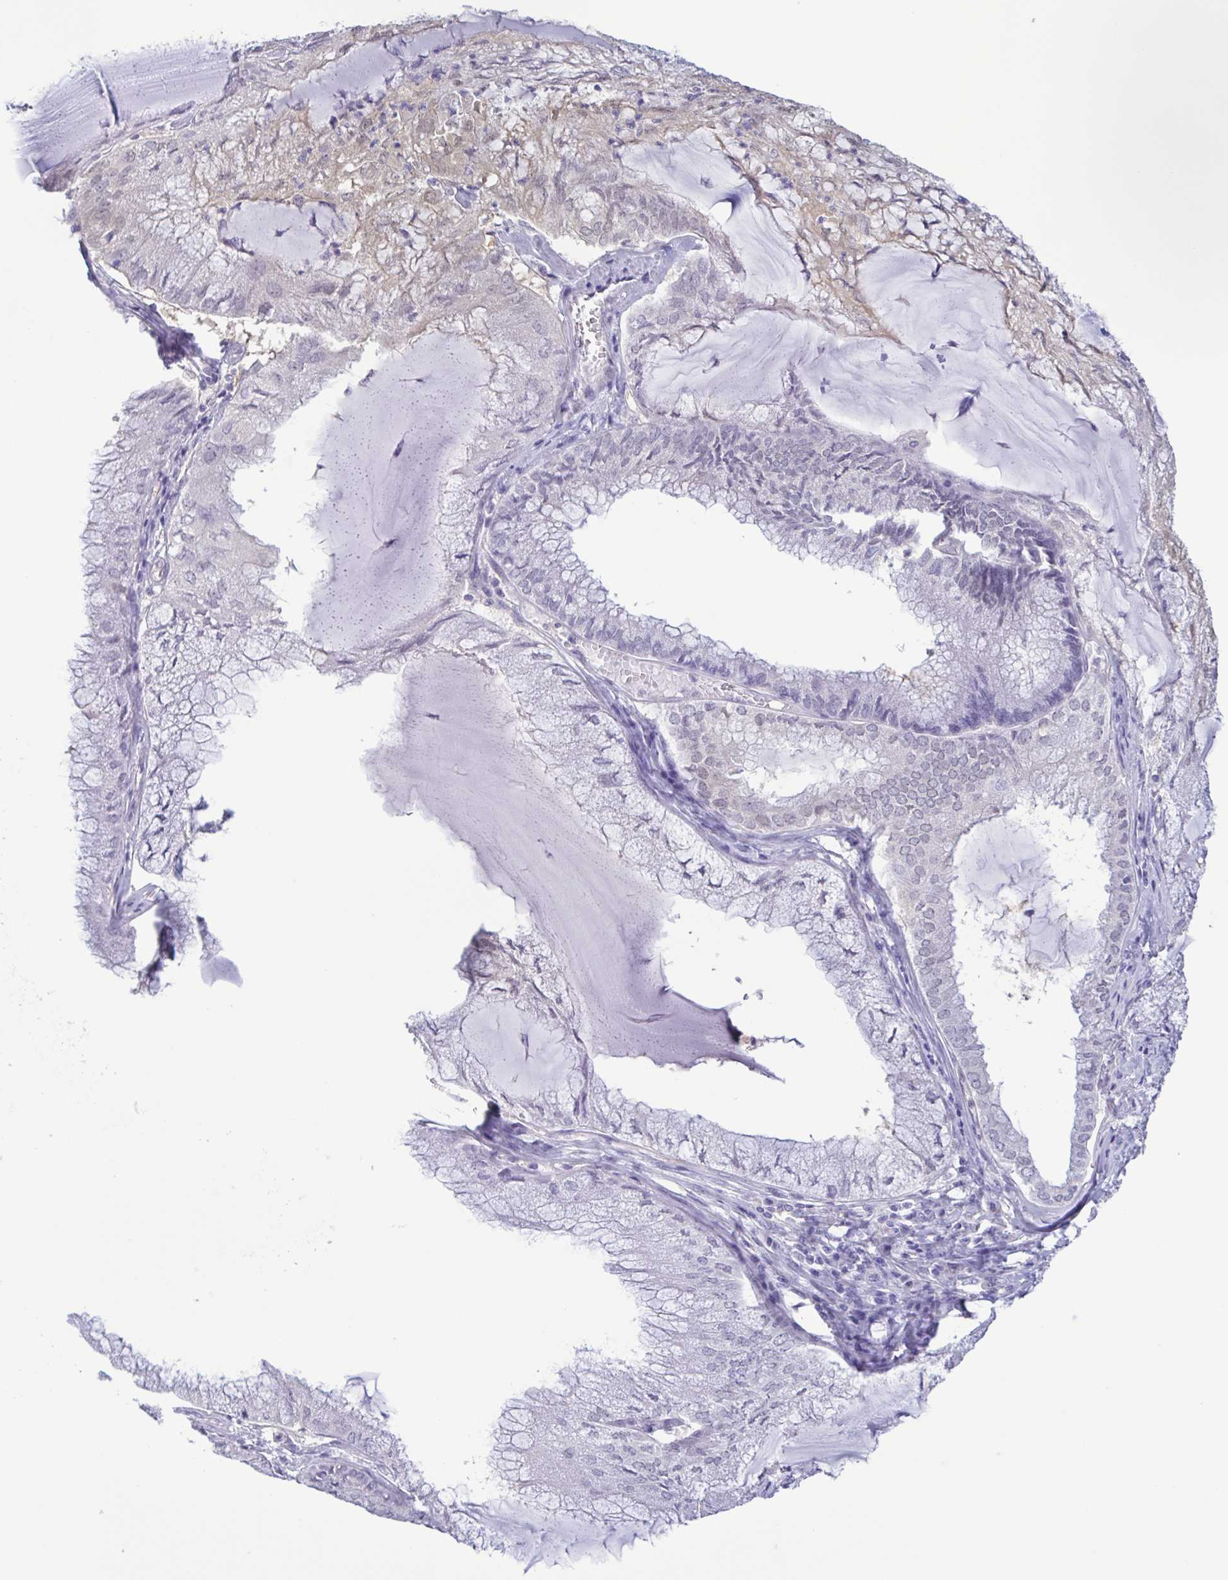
{"staining": {"intensity": "negative", "quantity": "none", "location": "none"}, "tissue": "endometrial cancer", "cell_type": "Tumor cells", "image_type": "cancer", "snomed": [{"axis": "morphology", "description": "Carcinoma, NOS"}, {"axis": "topography", "description": "Endometrium"}], "caption": "This is a histopathology image of immunohistochemistry staining of endometrial cancer (carcinoma), which shows no expression in tumor cells.", "gene": "LDHC", "patient": {"sex": "female", "age": 62}}